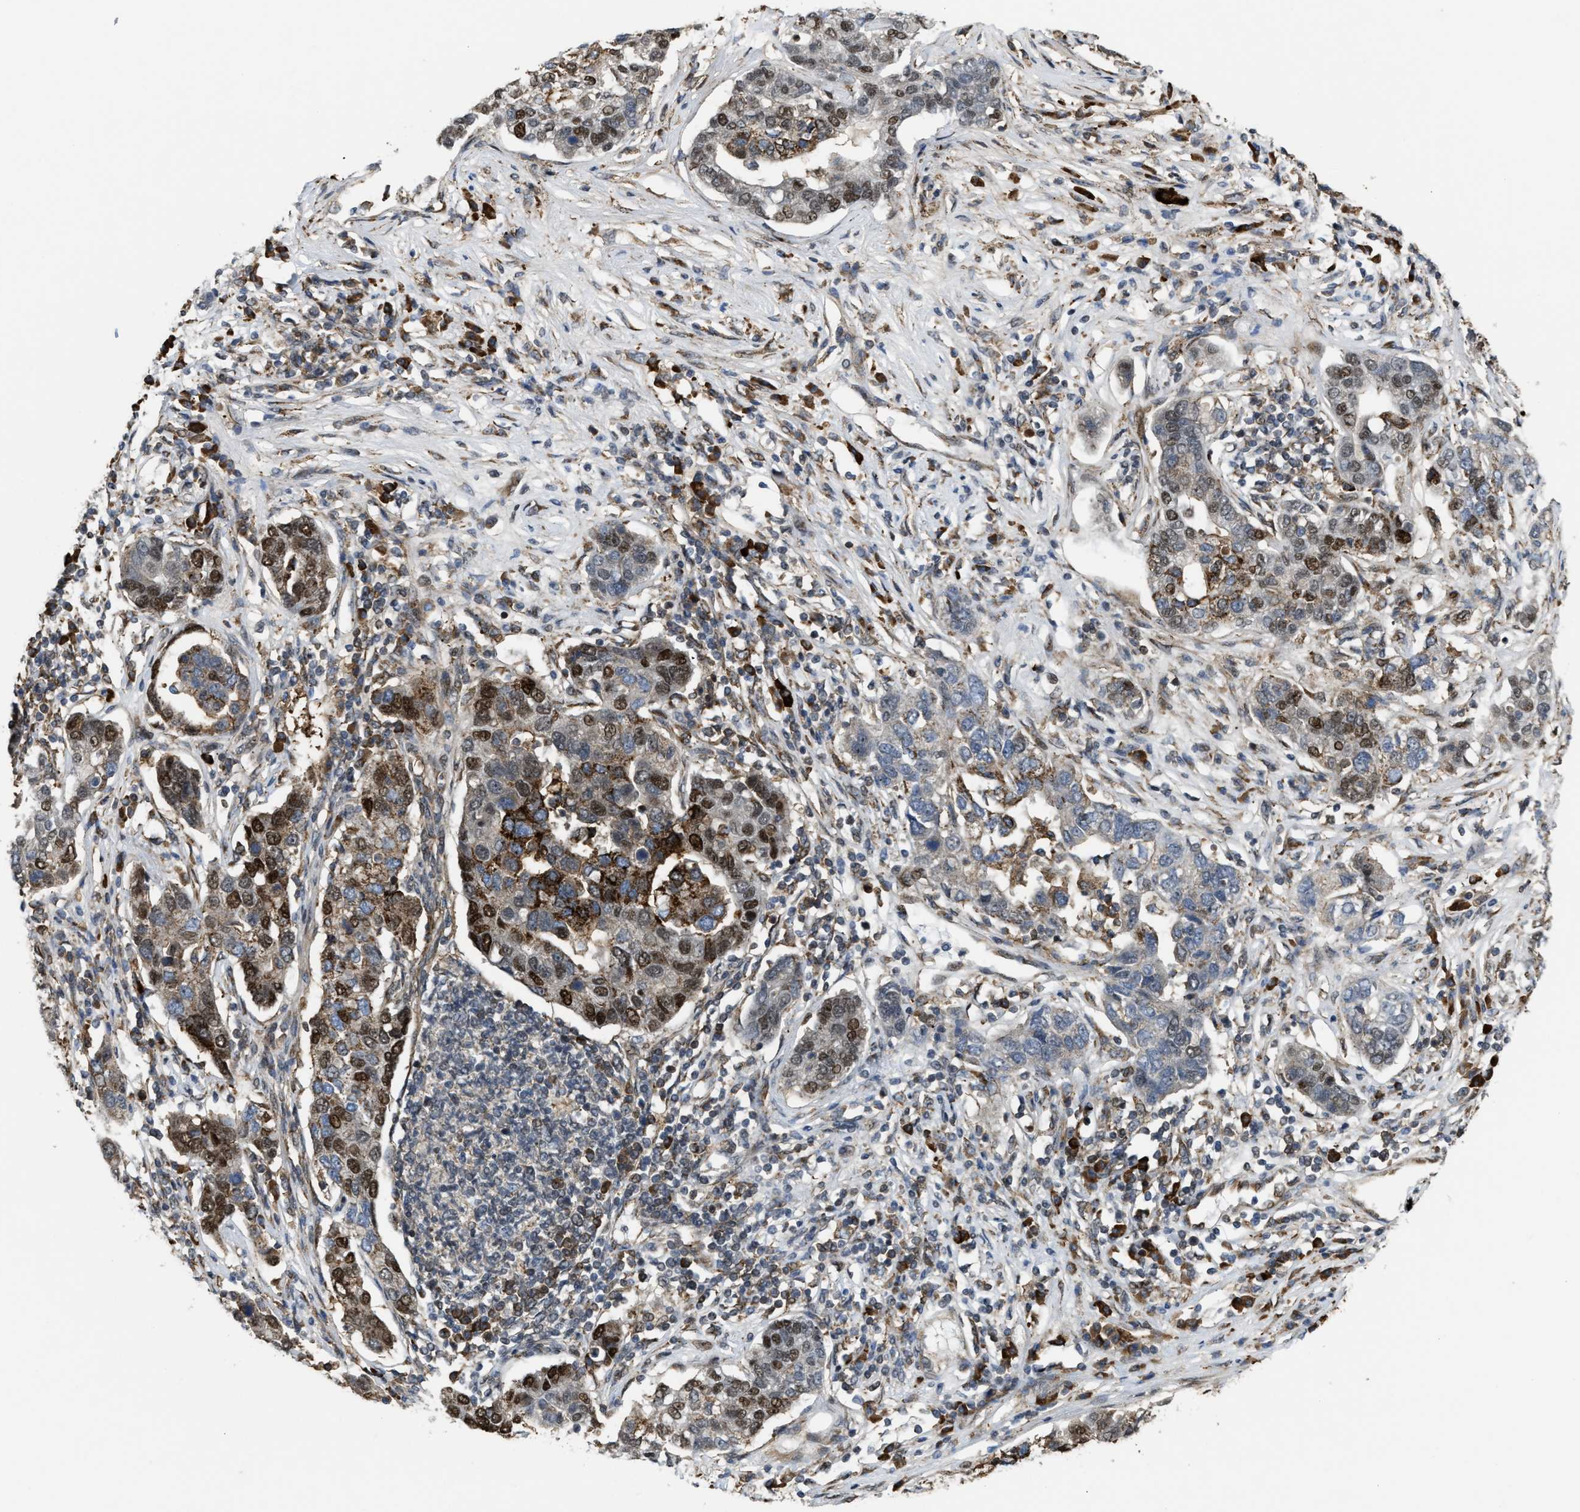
{"staining": {"intensity": "strong", "quantity": "<25%", "location": "cytoplasmic/membranous,nuclear"}, "tissue": "pancreatic cancer", "cell_type": "Tumor cells", "image_type": "cancer", "snomed": [{"axis": "morphology", "description": "Adenocarcinoma, NOS"}, {"axis": "topography", "description": "Pancreas"}], "caption": "A brown stain highlights strong cytoplasmic/membranous and nuclear expression of a protein in pancreatic cancer tumor cells.", "gene": "ZNF250", "patient": {"sex": "female", "age": 61}}